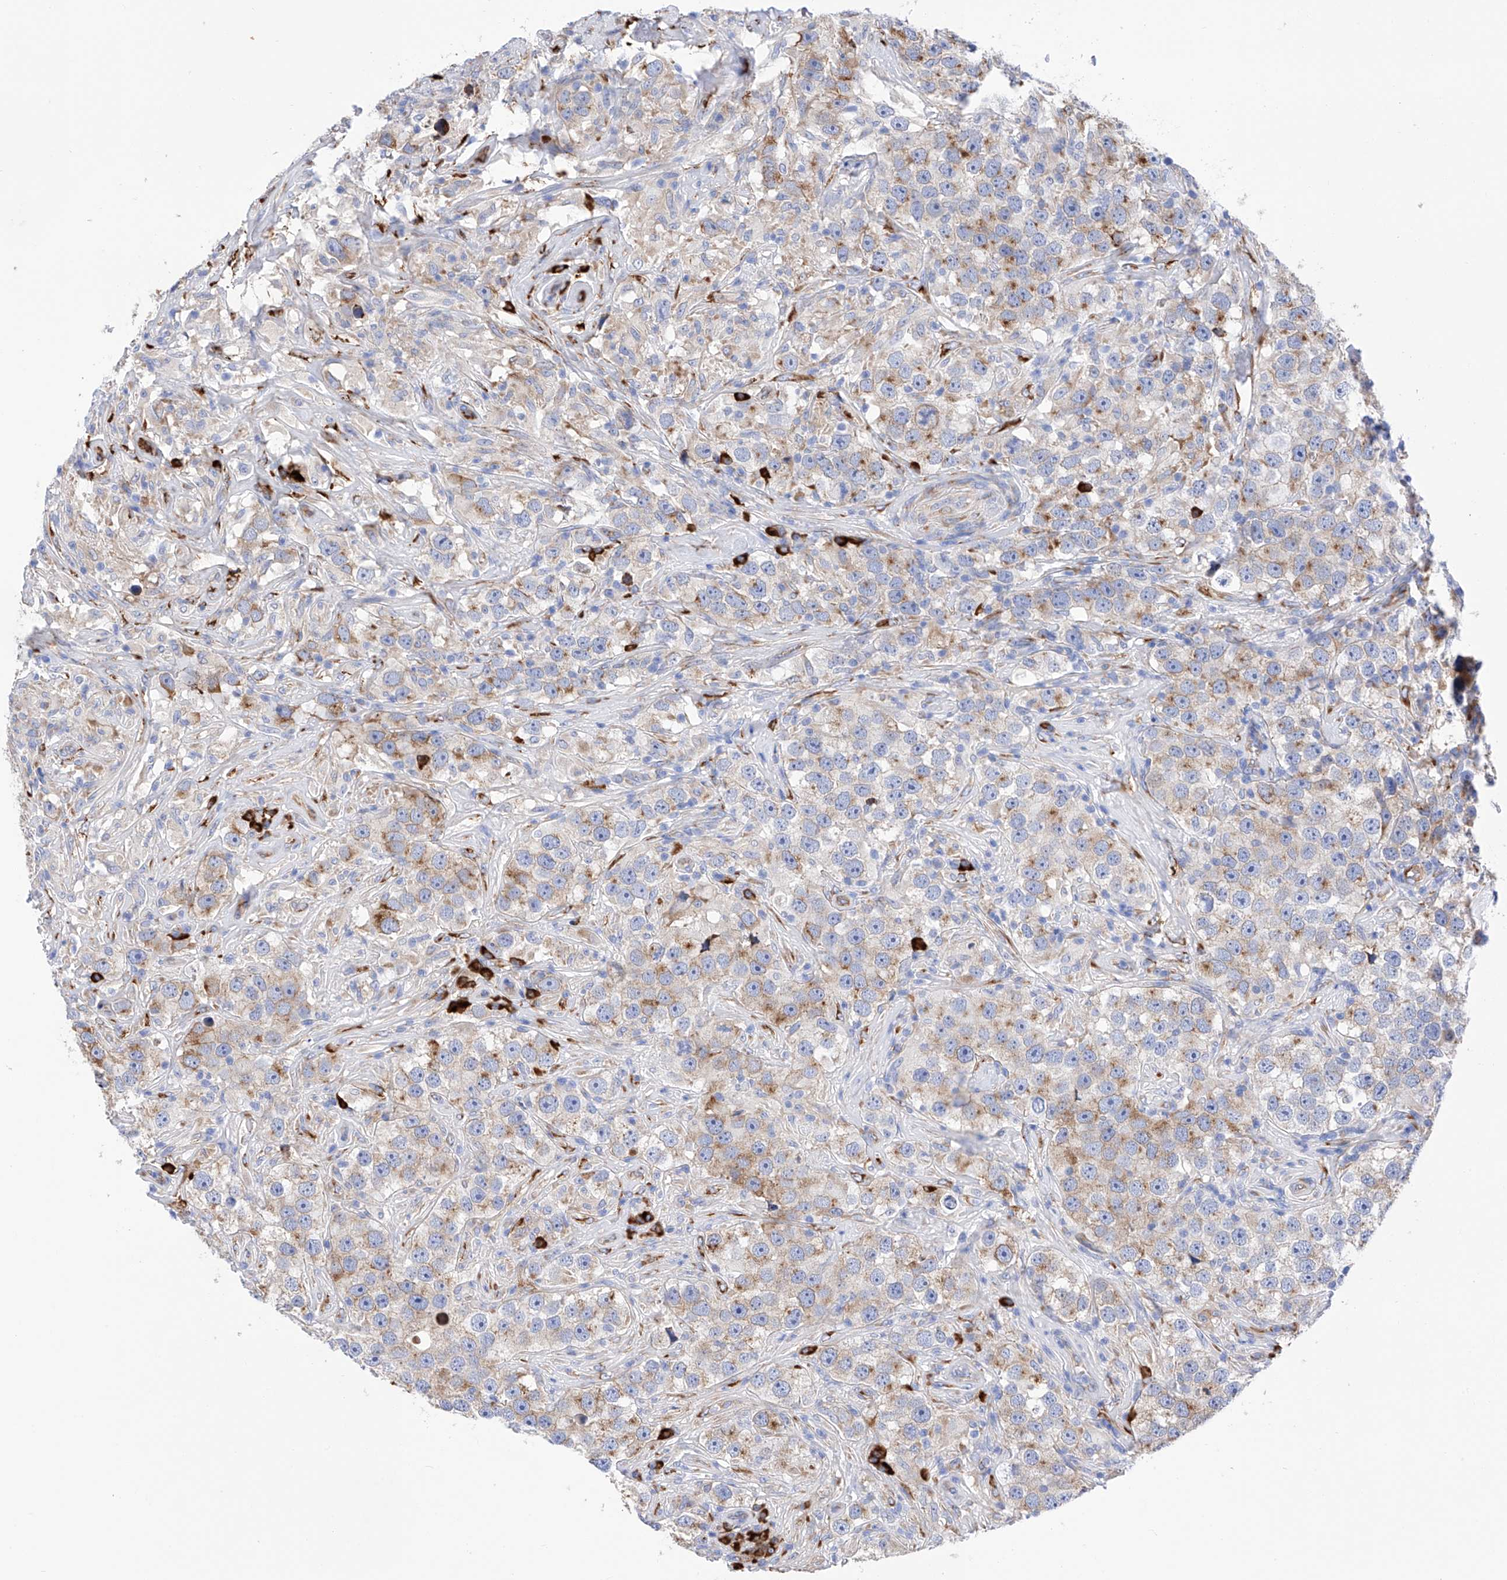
{"staining": {"intensity": "moderate", "quantity": "25%-75%", "location": "cytoplasmic/membranous"}, "tissue": "testis cancer", "cell_type": "Tumor cells", "image_type": "cancer", "snomed": [{"axis": "morphology", "description": "Seminoma, NOS"}, {"axis": "topography", "description": "Testis"}], "caption": "Testis seminoma stained with a protein marker demonstrates moderate staining in tumor cells.", "gene": "PDIA5", "patient": {"sex": "male", "age": 49}}